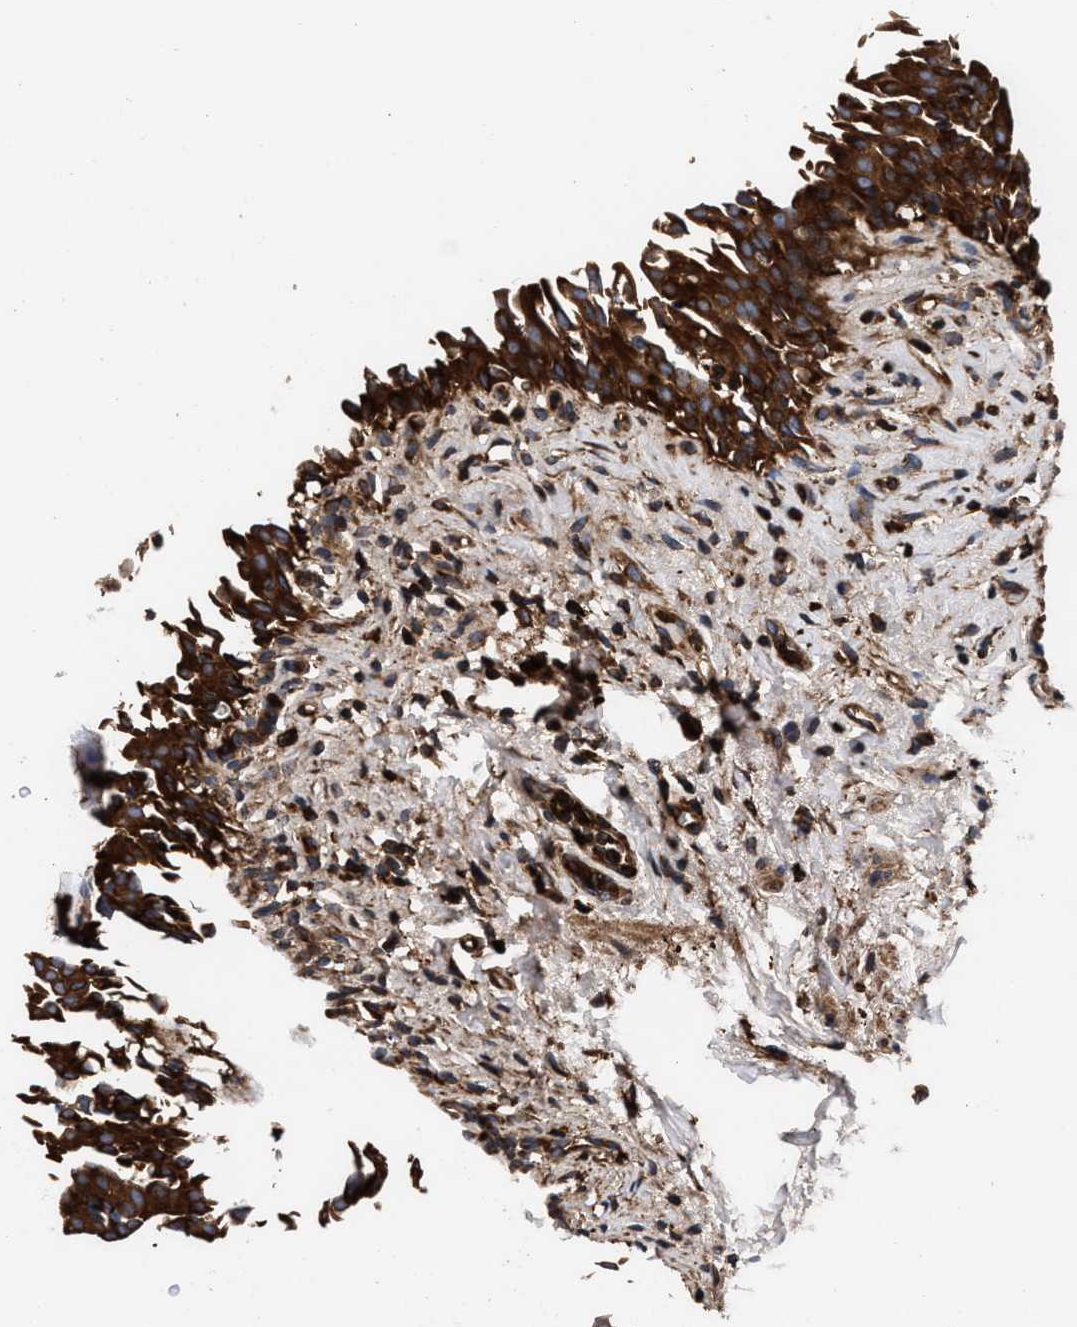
{"staining": {"intensity": "strong", "quantity": ">75%", "location": "cytoplasmic/membranous"}, "tissue": "urinary bladder", "cell_type": "Urothelial cells", "image_type": "normal", "snomed": [{"axis": "morphology", "description": "Normal tissue, NOS"}, {"axis": "topography", "description": "Urinary bladder"}], "caption": "Immunohistochemical staining of normal urinary bladder exhibits strong cytoplasmic/membranous protein expression in approximately >75% of urothelial cells. Ihc stains the protein in brown and the nuclei are stained blue.", "gene": "ENSG00000286112", "patient": {"sex": "female", "age": 60}}